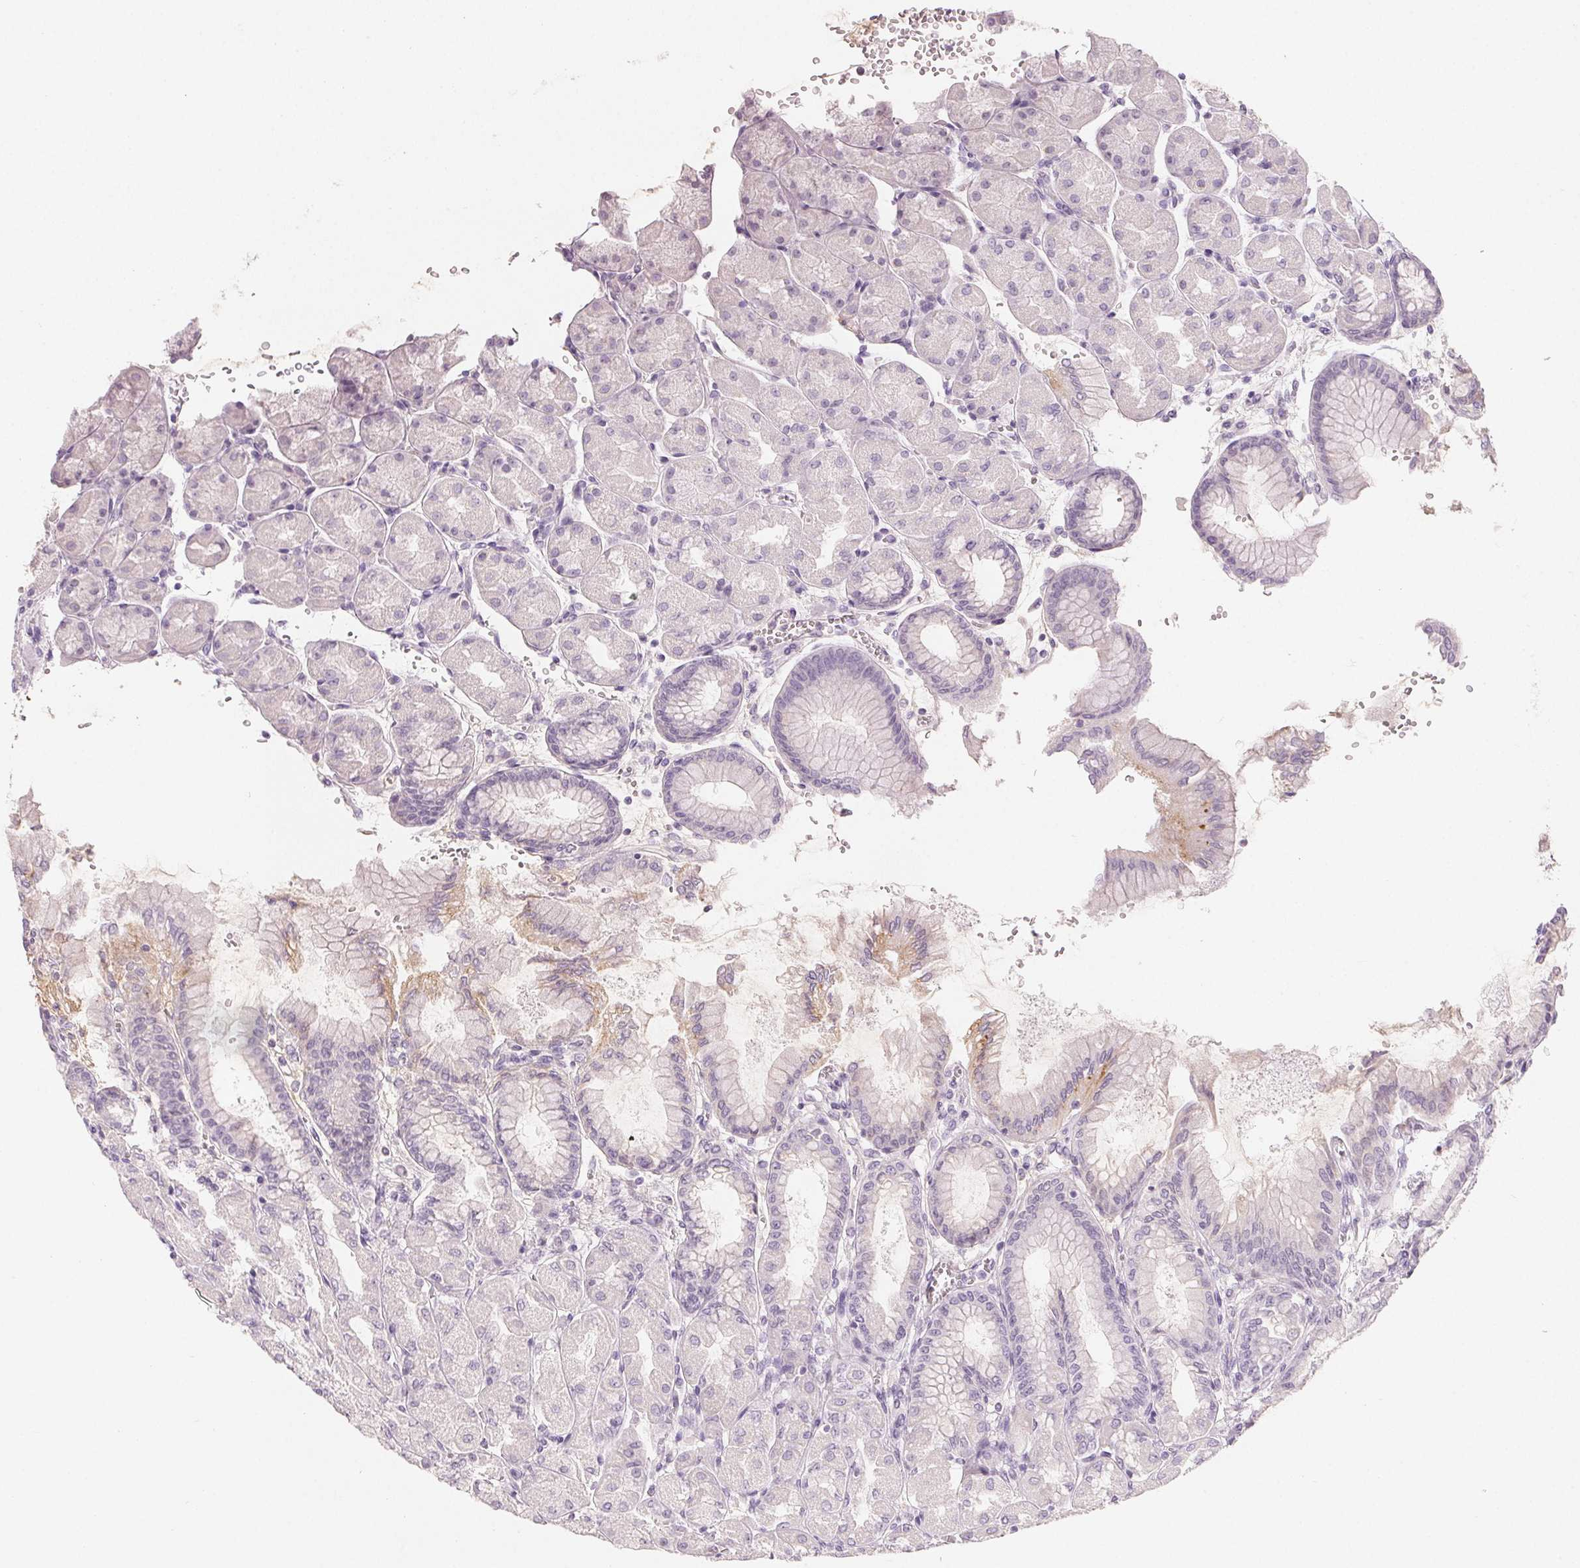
{"staining": {"intensity": "moderate", "quantity": "<25%", "location": "cytoplasmic/membranous"}, "tissue": "stomach", "cell_type": "Glandular cells", "image_type": "normal", "snomed": [{"axis": "morphology", "description": "Normal tissue, NOS"}, {"axis": "topography", "description": "Stomach, upper"}], "caption": "This photomicrograph shows benign stomach stained with immunohistochemistry (IHC) to label a protein in brown. The cytoplasmic/membranous of glandular cells show moderate positivity for the protein. Nuclei are counter-stained blue.", "gene": "AFM", "patient": {"sex": "female", "age": 56}}